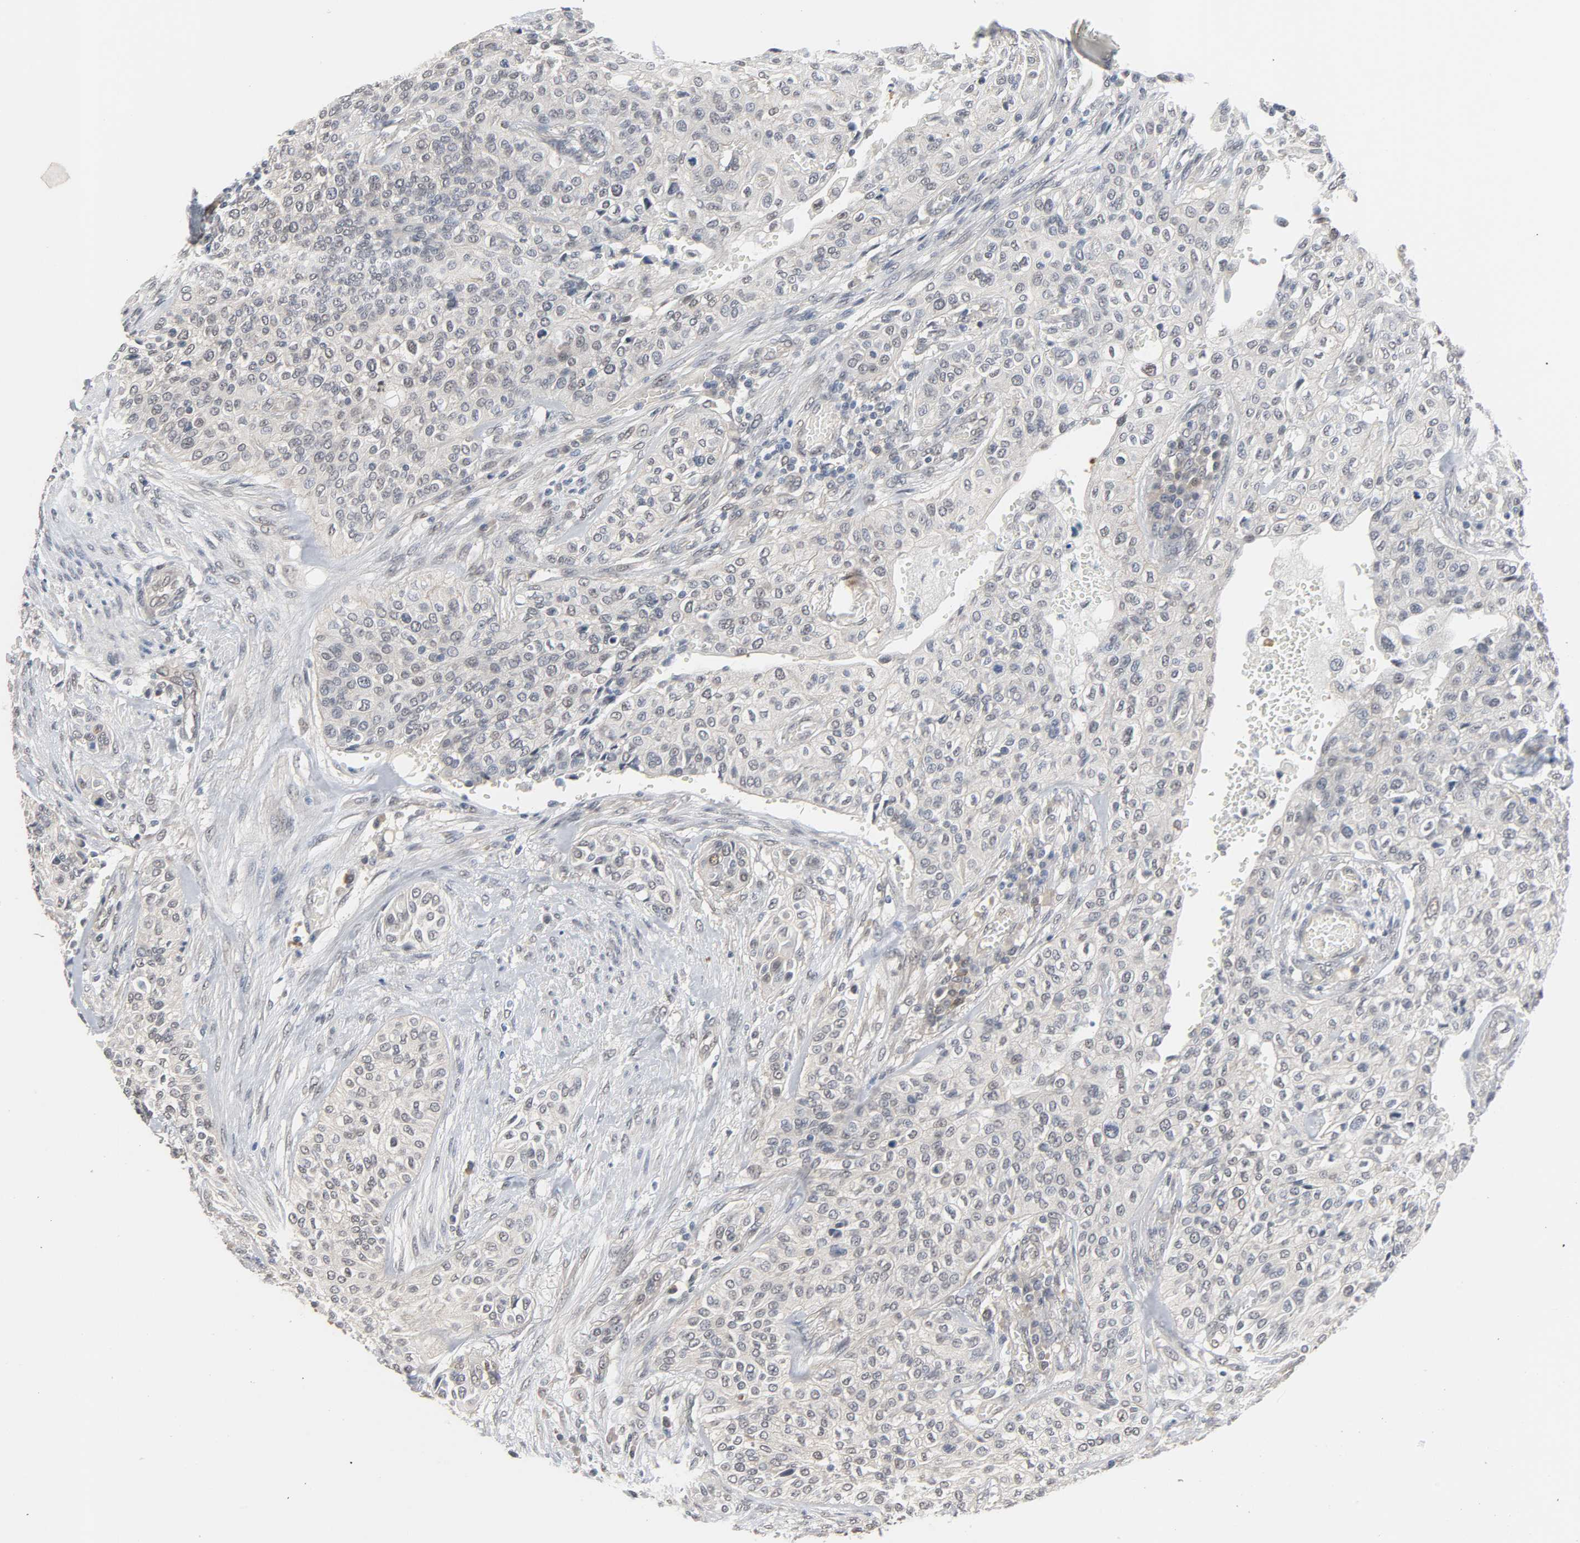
{"staining": {"intensity": "negative", "quantity": "none", "location": "none"}, "tissue": "urothelial cancer", "cell_type": "Tumor cells", "image_type": "cancer", "snomed": [{"axis": "morphology", "description": "Urothelial carcinoma, High grade"}, {"axis": "topography", "description": "Urinary bladder"}], "caption": "DAB (3,3'-diaminobenzidine) immunohistochemical staining of urothelial cancer displays no significant staining in tumor cells.", "gene": "ACSS2", "patient": {"sex": "male", "age": 74}}